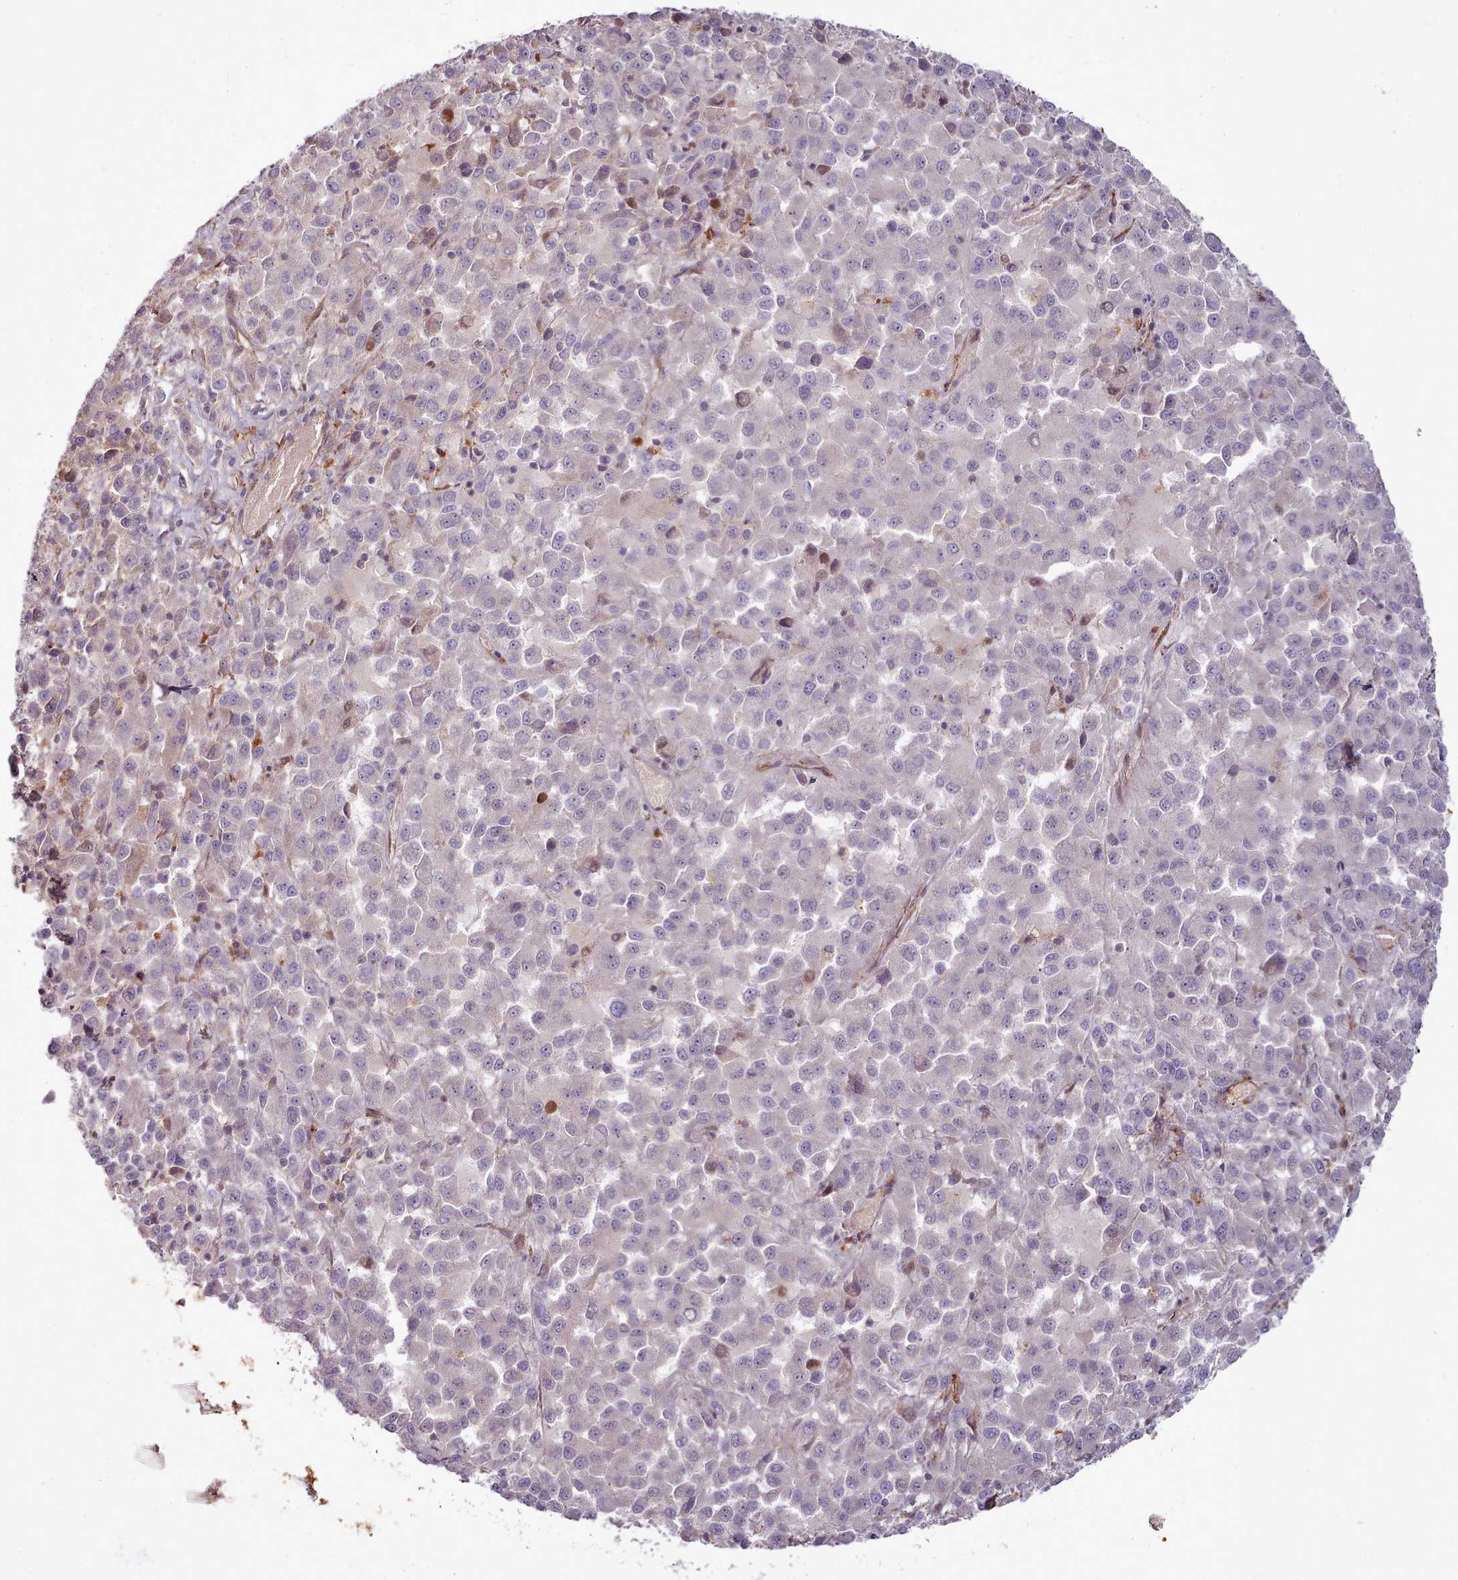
{"staining": {"intensity": "negative", "quantity": "none", "location": "none"}, "tissue": "melanoma", "cell_type": "Tumor cells", "image_type": "cancer", "snomed": [{"axis": "morphology", "description": "Malignant melanoma, Metastatic site"}, {"axis": "topography", "description": "Lung"}], "caption": "Micrograph shows no significant protein positivity in tumor cells of malignant melanoma (metastatic site). (DAB immunohistochemistry, high magnification).", "gene": "C1QTNF5", "patient": {"sex": "male", "age": 64}}